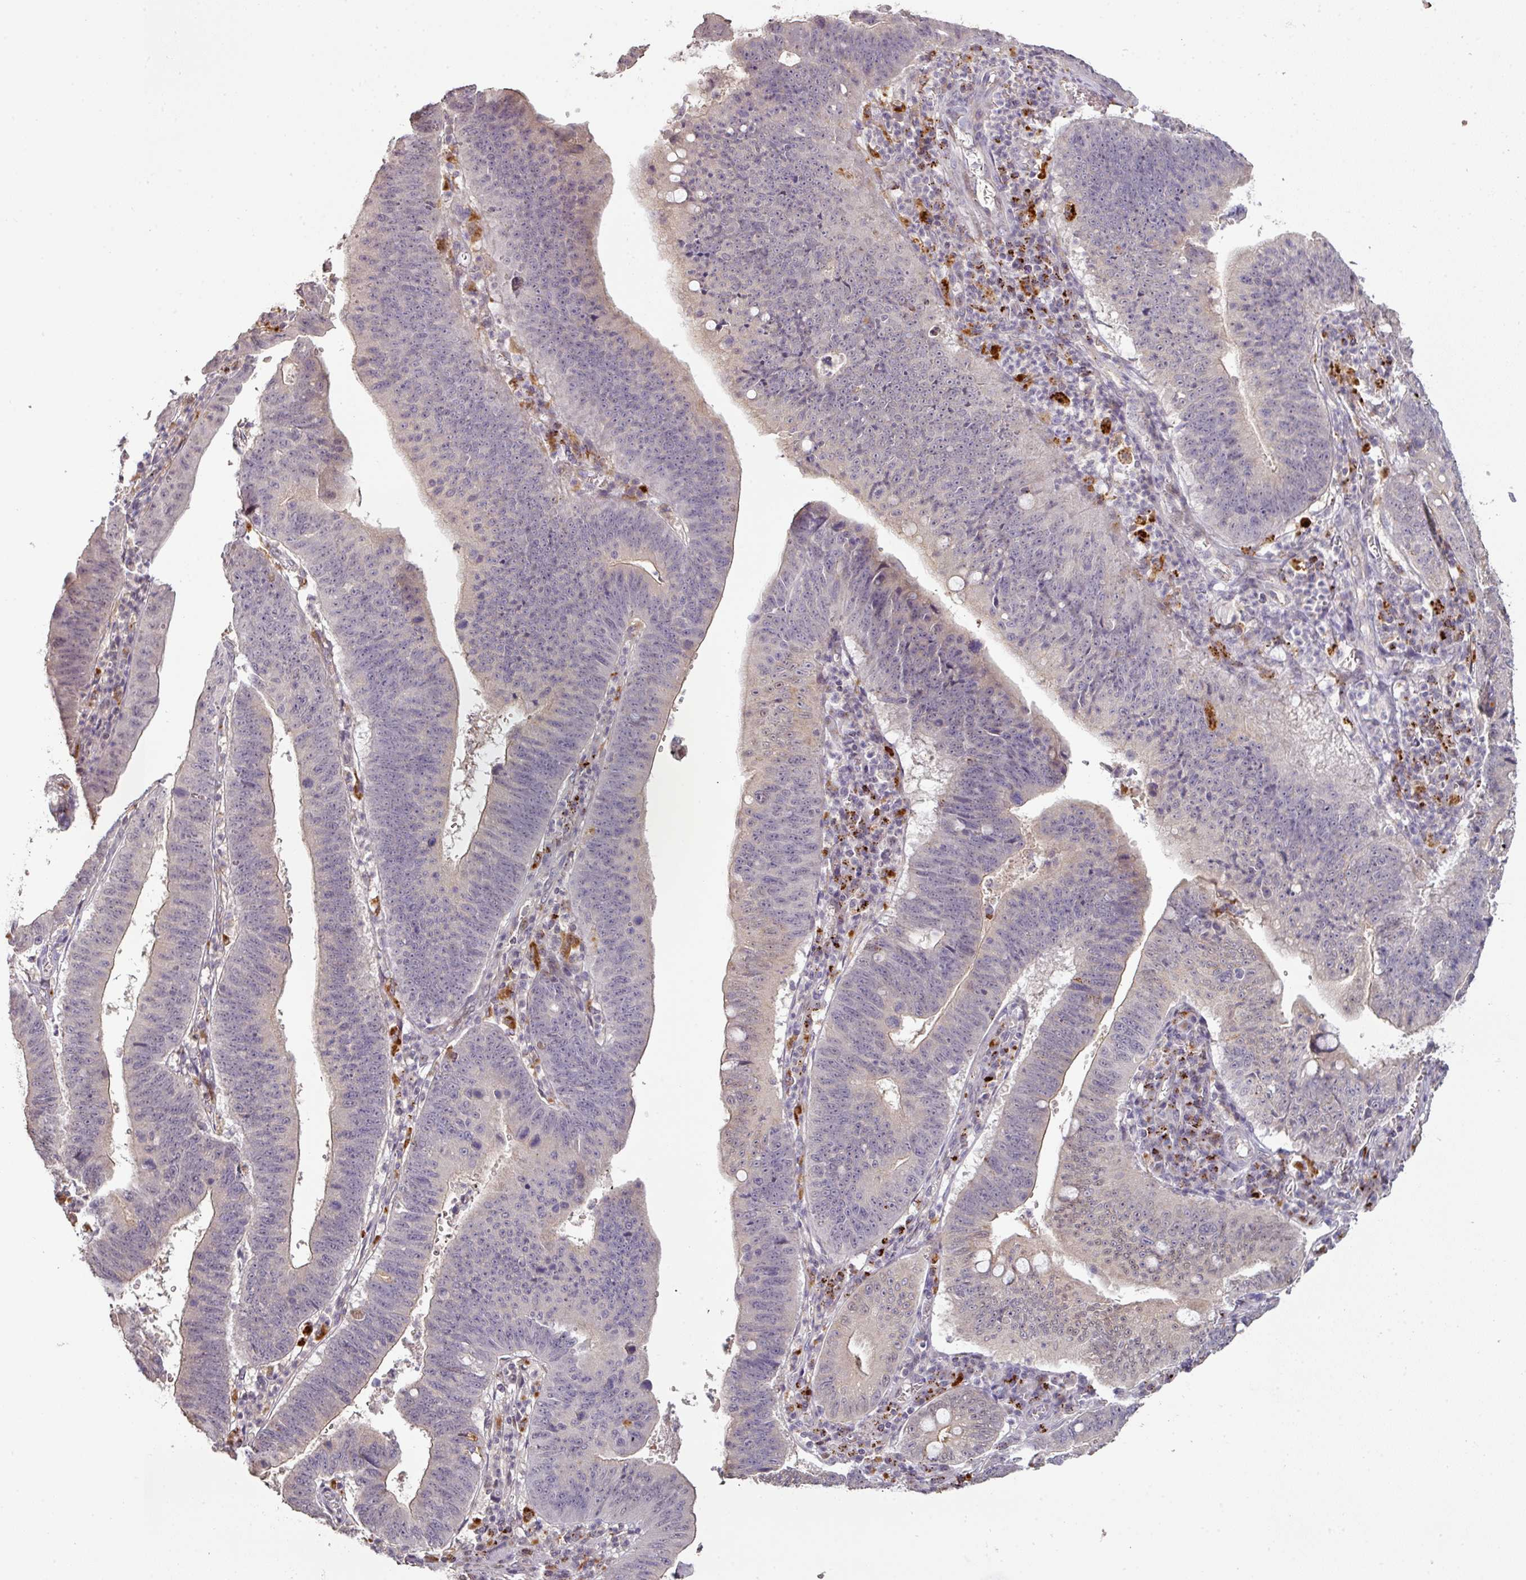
{"staining": {"intensity": "negative", "quantity": "none", "location": "none"}, "tissue": "stomach cancer", "cell_type": "Tumor cells", "image_type": "cancer", "snomed": [{"axis": "morphology", "description": "Adenocarcinoma, NOS"}, {"axis": "topography", "description": "Stomach"}], "caption": "Protein analysis of stomach cancer displays no significant positivity in tumor cells.", "gene": "CXCR5", "patient": {"sex": "male", "age": 59}}